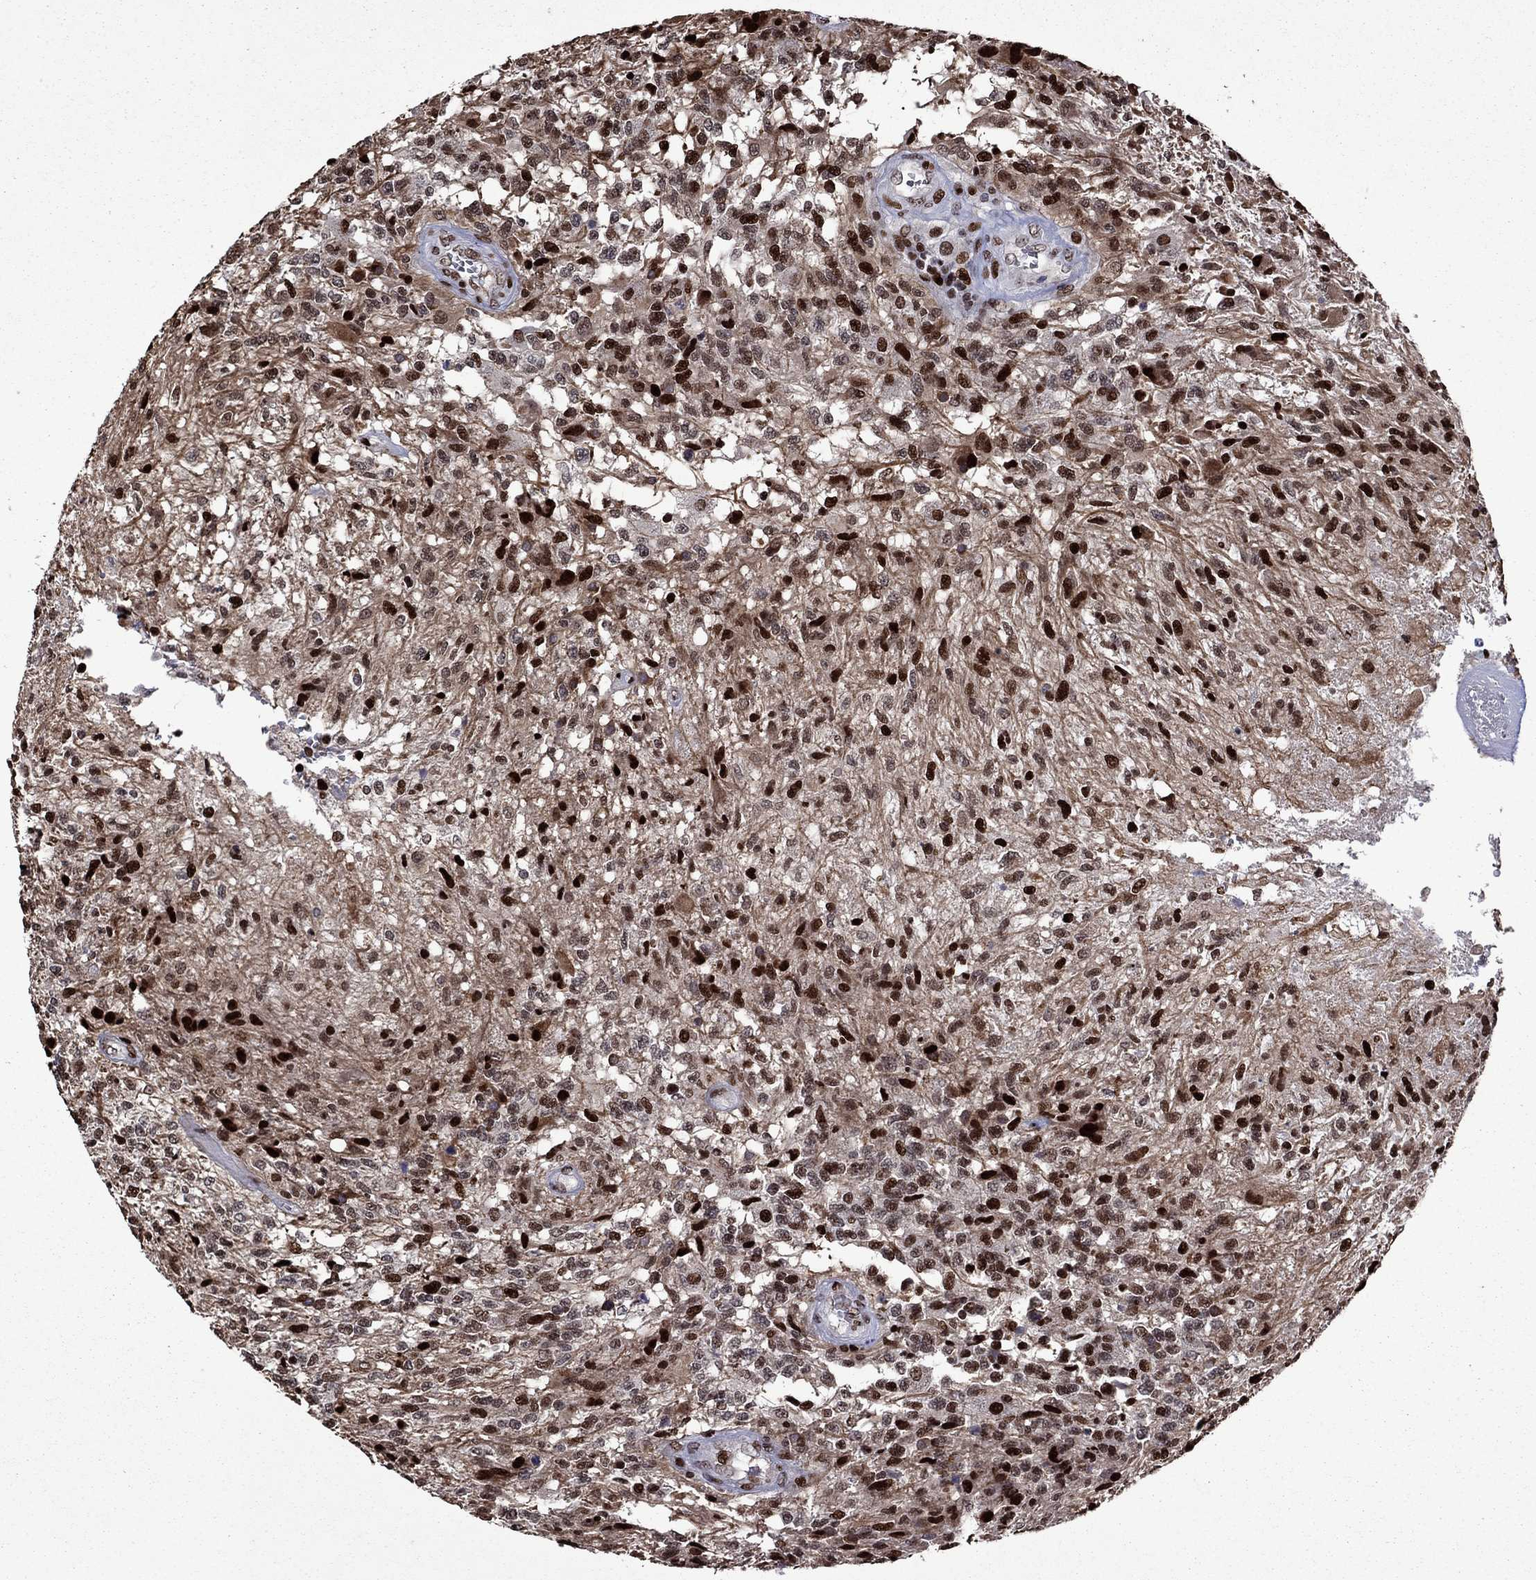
{"staining": {"intensity": "strong", "quantity": "25%-75%", "location": "nuclear"}, "tissue": "glioma", "cell_type": "Tumor cells", "image_type": "cancer", "snomed": [{"axis": "morphology", "description": "Glioma, malignant, High grade"}, {"axis": "topography", "description": "Brain"}], "caption": "Glioma stained for a protein displays strong nuclear positivity in tumor cells.", "gene": "LIMK1", "patient": {"sex": "male", "age": 56}}